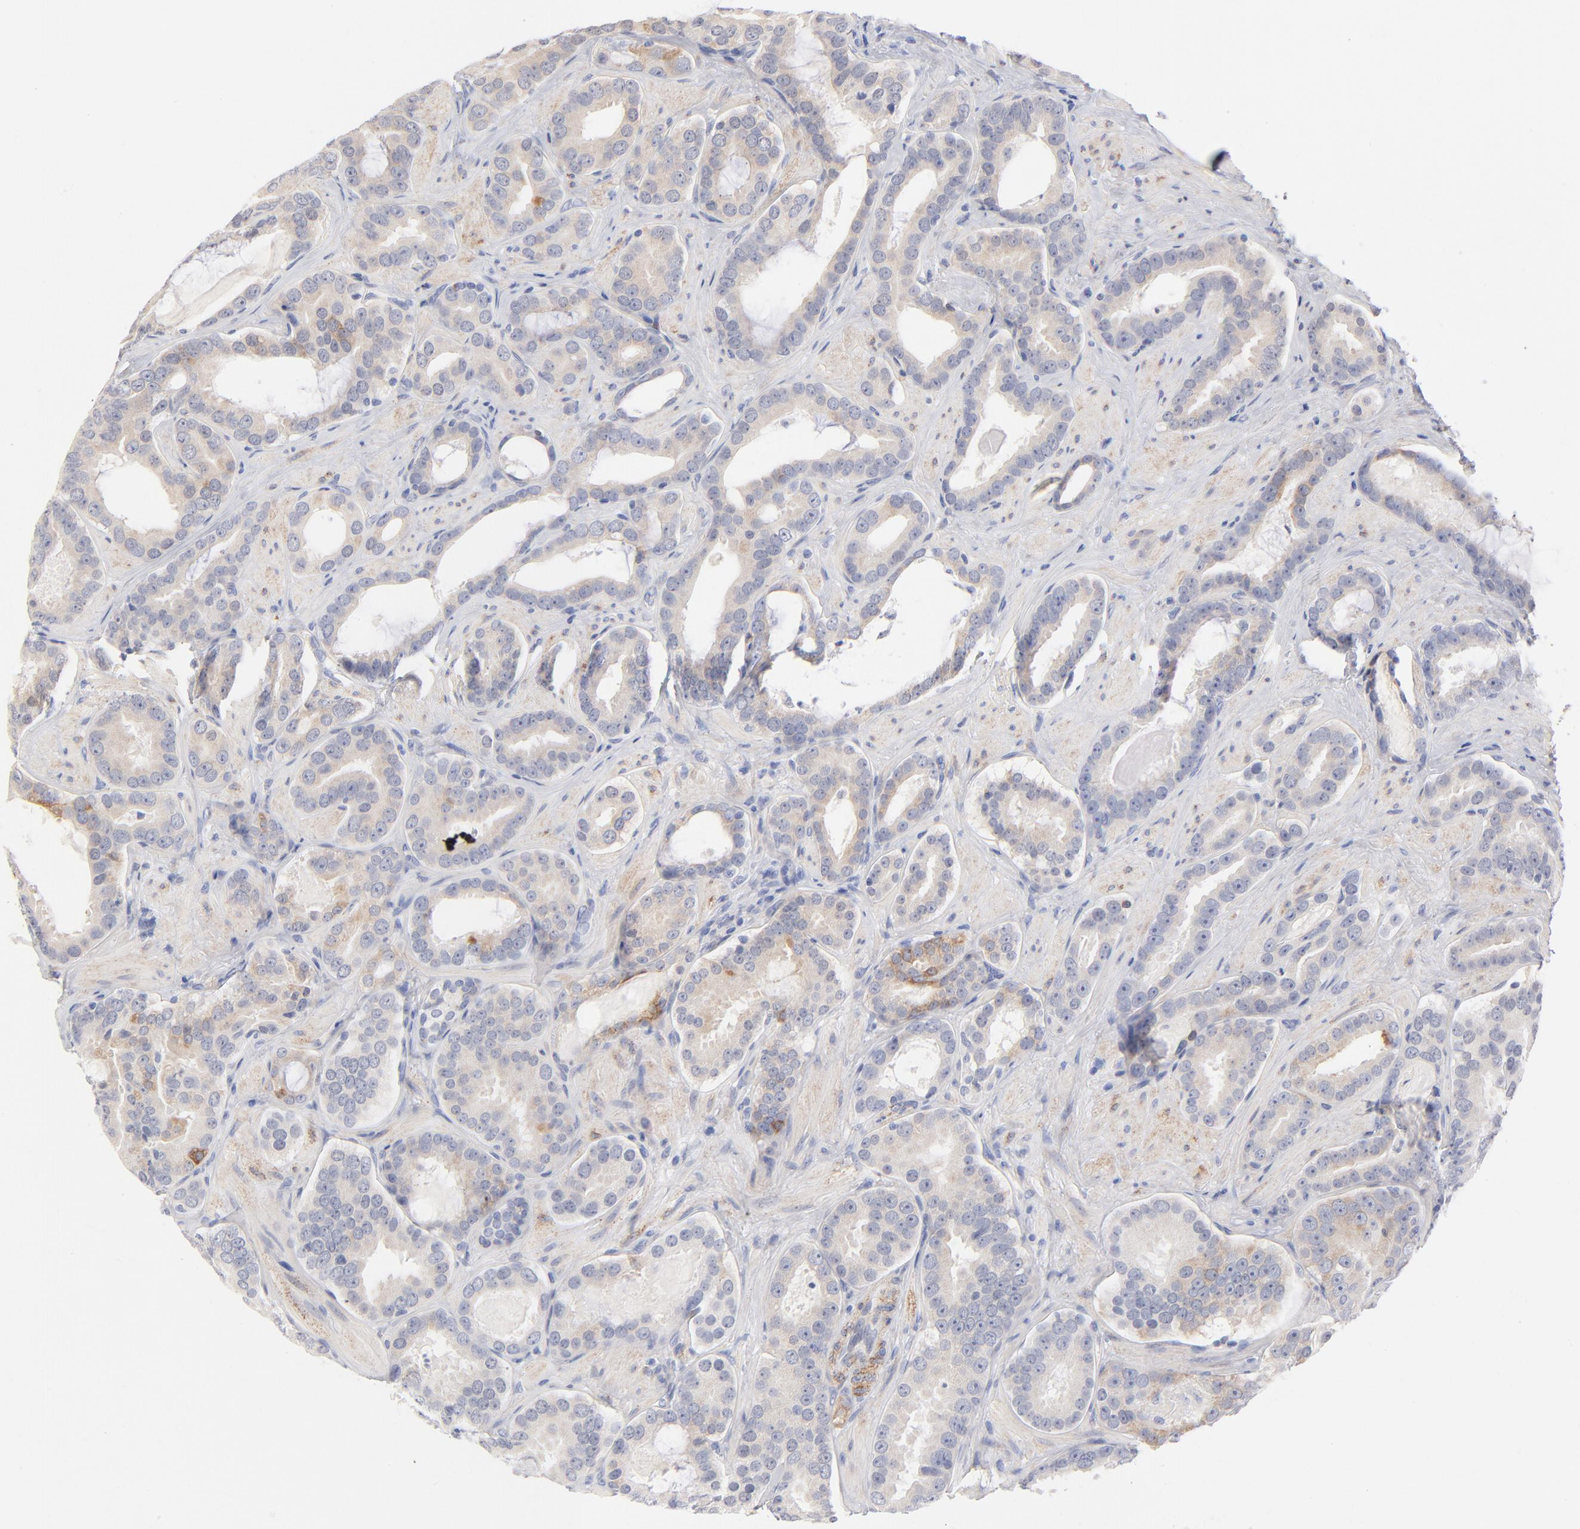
{"staining": {"intensity": "weak", "quantity": "25%-75%", "location": "cytoplasmic/membranous"}, "tissue": "prostate cancer", "cell_type": "Tumor cells", "image_type": "cancer", "snomed": [{"axis": "morphology", "description": "Adenocarcinoma, Low grade"}, {"axis": "topography", "description": "Prostate"}], "caption": "IHC photomicrograph of prostate cancer (adenocarcinoma (low-grade)) stained for a protein (brown), which shows low levels of weak cytoplasmic/membranous staining in about 25%-75% of tumor cells.", "gene": "MID1", "patient": {"sex": "male", "age": 59}}